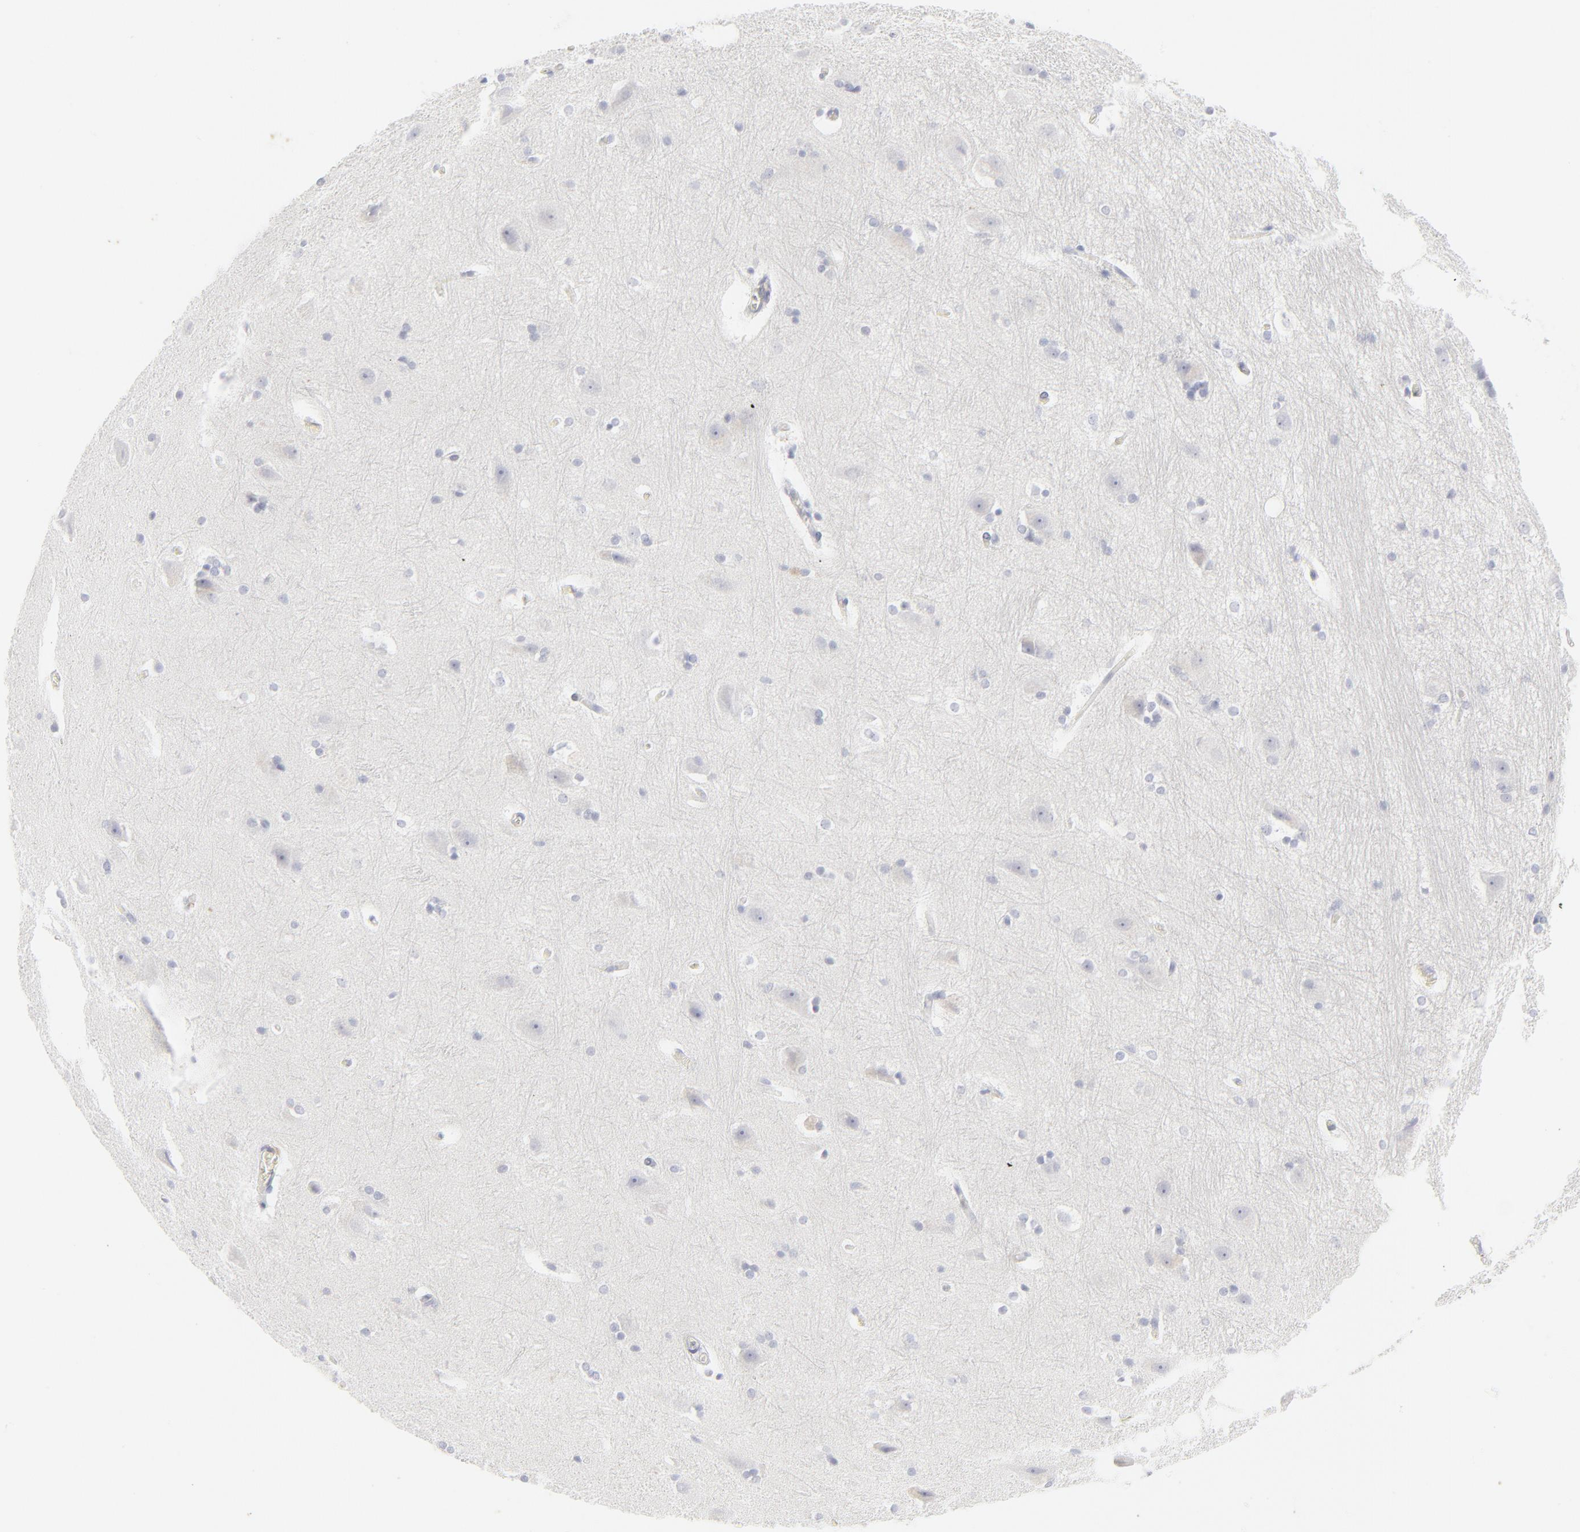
{"staining": {"intensity": "negative", "quantity": "none", "location": "none"}, "tissue": "hippocampus", "cell_type": "Glial cells", "image_type": "normal", "snomed": [{"axis": "morphology", "description": "Normal tissue, NOS"}, {"axis": "topography", "description": "Hippocampus"}], "caption": "A histopathology image of human hippocampus is negative for staining in glial cells. (Stains: DAB IHC with hematoxylin counter stain, Microscopy: brightfield microscopy at high magnification).", "gene": "CCR7", "patient": {"sex": "female", "age": 19}}